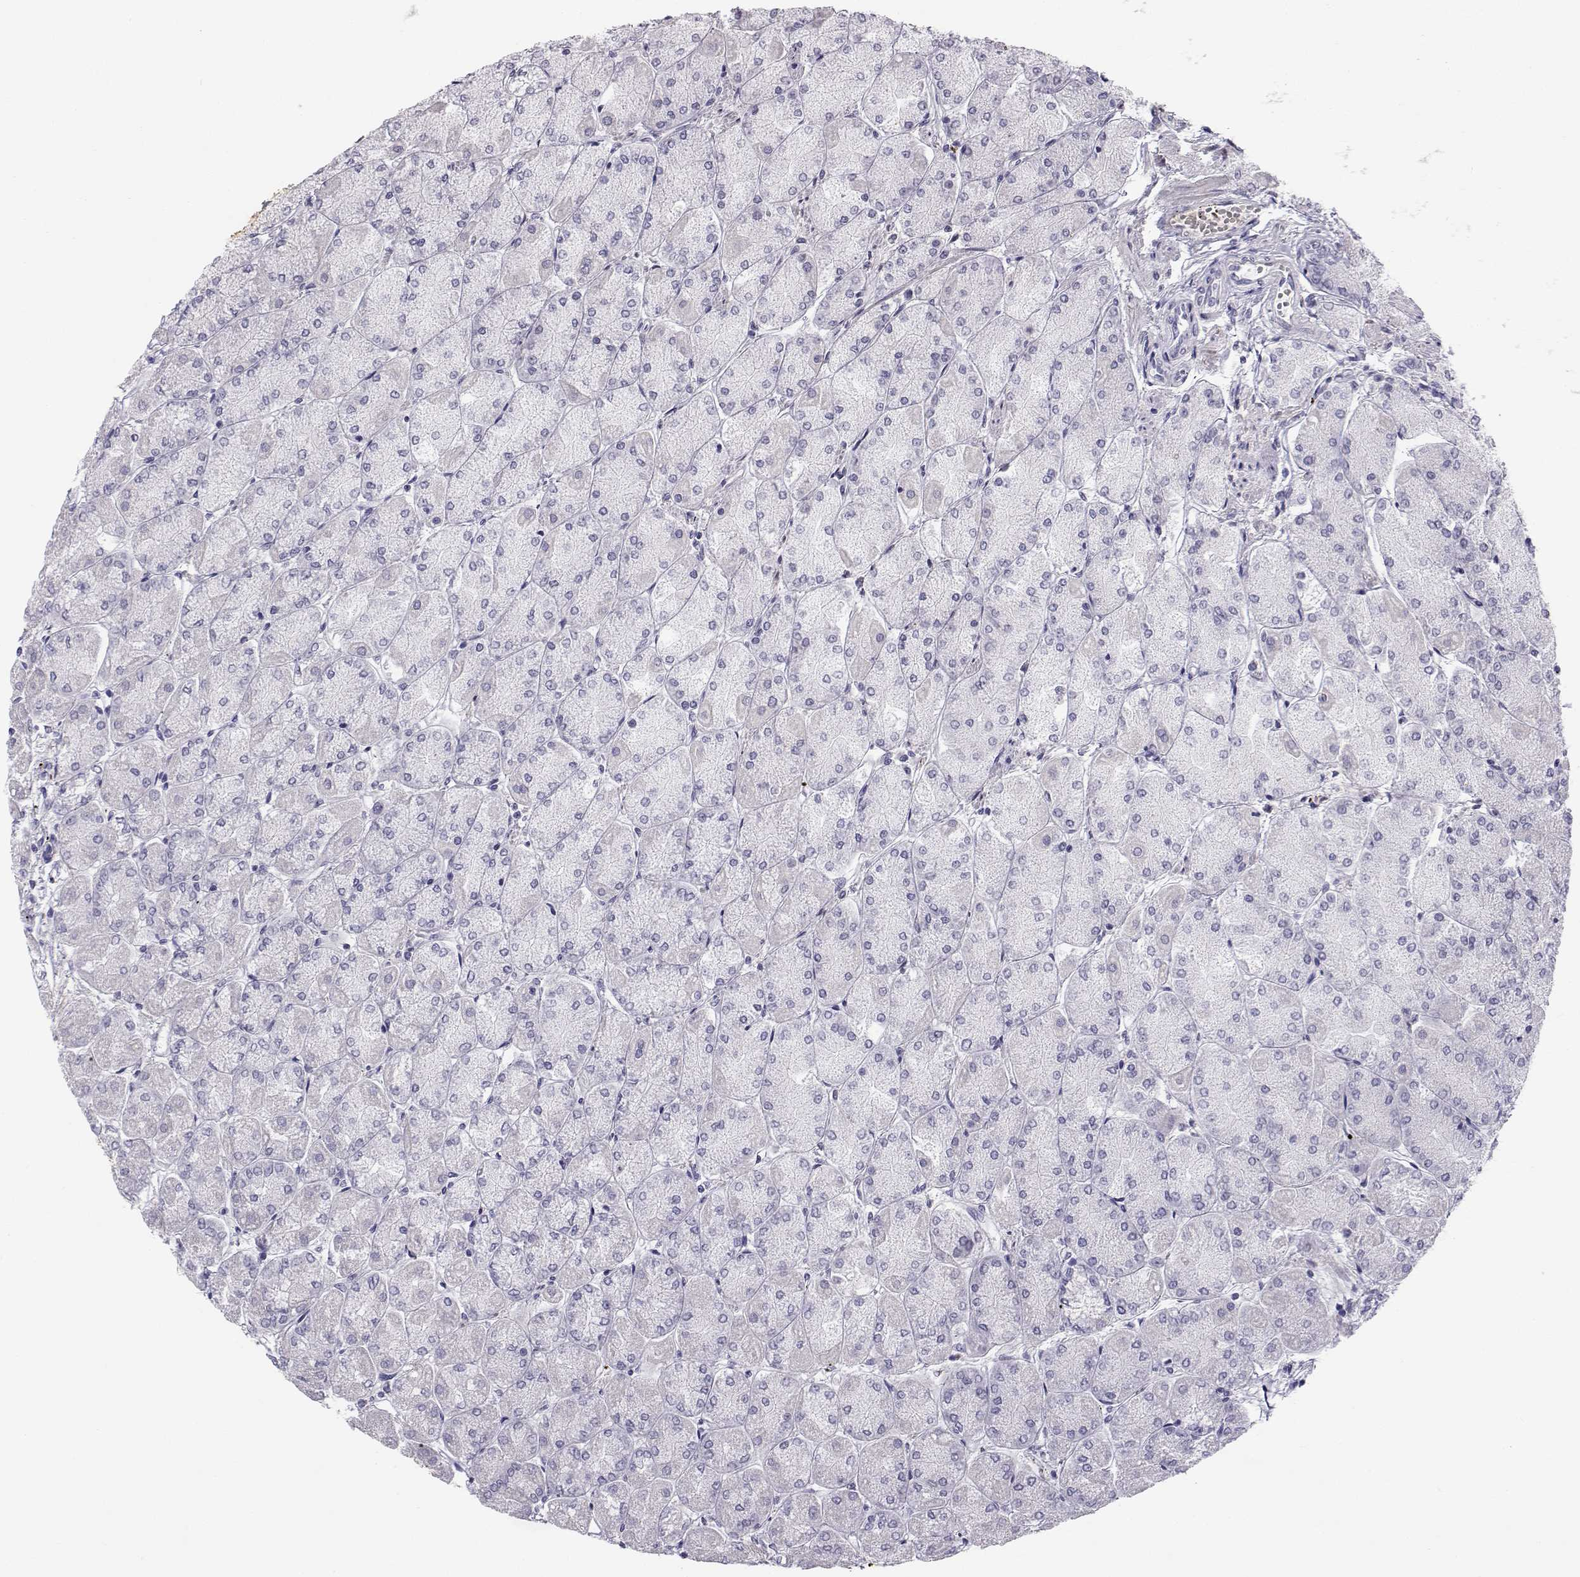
{"staining": {"intensity": "negative", "quantity": "none", "location": "none"}, "tissue": "stomach", "cell_type": "Glandular cells", "image_type": "normal", "snomed": [{"axis": "morphology", "description": "Normal tissue, NOS"}, {"axis": "topography", "description": "Stomach, upper"}], "caption": "Immunohistochemistry photomicrograph of normal stomach: human stomach stained with DAB reveals no significant protein expression in glandular cells.", "gene": "RNASE12", "patient": {"sex": "male", "age": 60}}